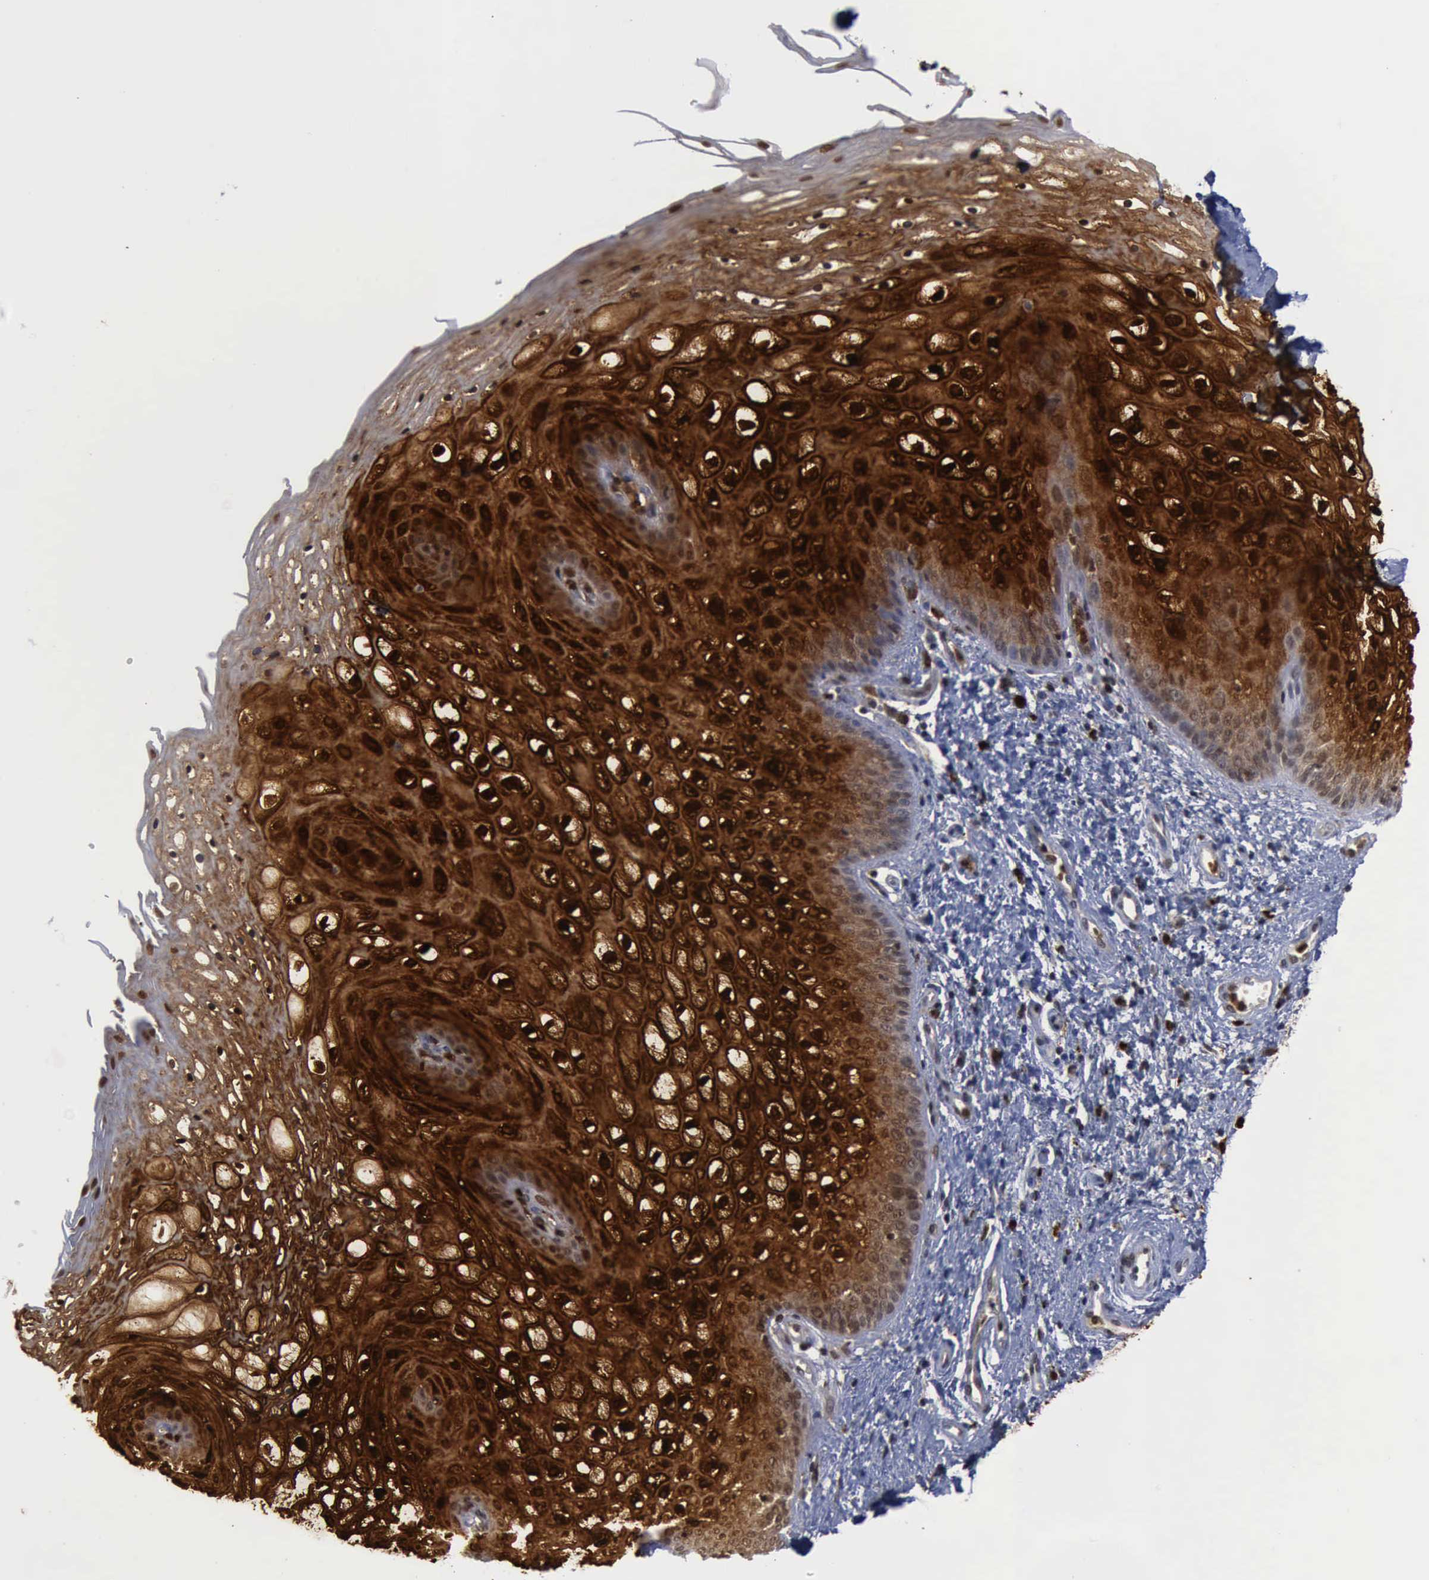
{"staining": {"intensity": "strong", "quantity": ">75%", "location": "cytoplasmic/membranous,nuclear"}, "tissue": "vagina", "cell_type": "Squamous epithelial cells", "image_type": "normal", "snomed": [{"axis": "morphology", "description": "Normal tissue, NOS"}, {"axis": "topography", "description": "Vagina"}], "caption": "Benign vagina reveals strong cytoplasmic/membranous,nuclear expression in approximately >75% of squamous epithelial cells.", "gene": "CSTA", "patient": {"sex": "female", "age": 34}}